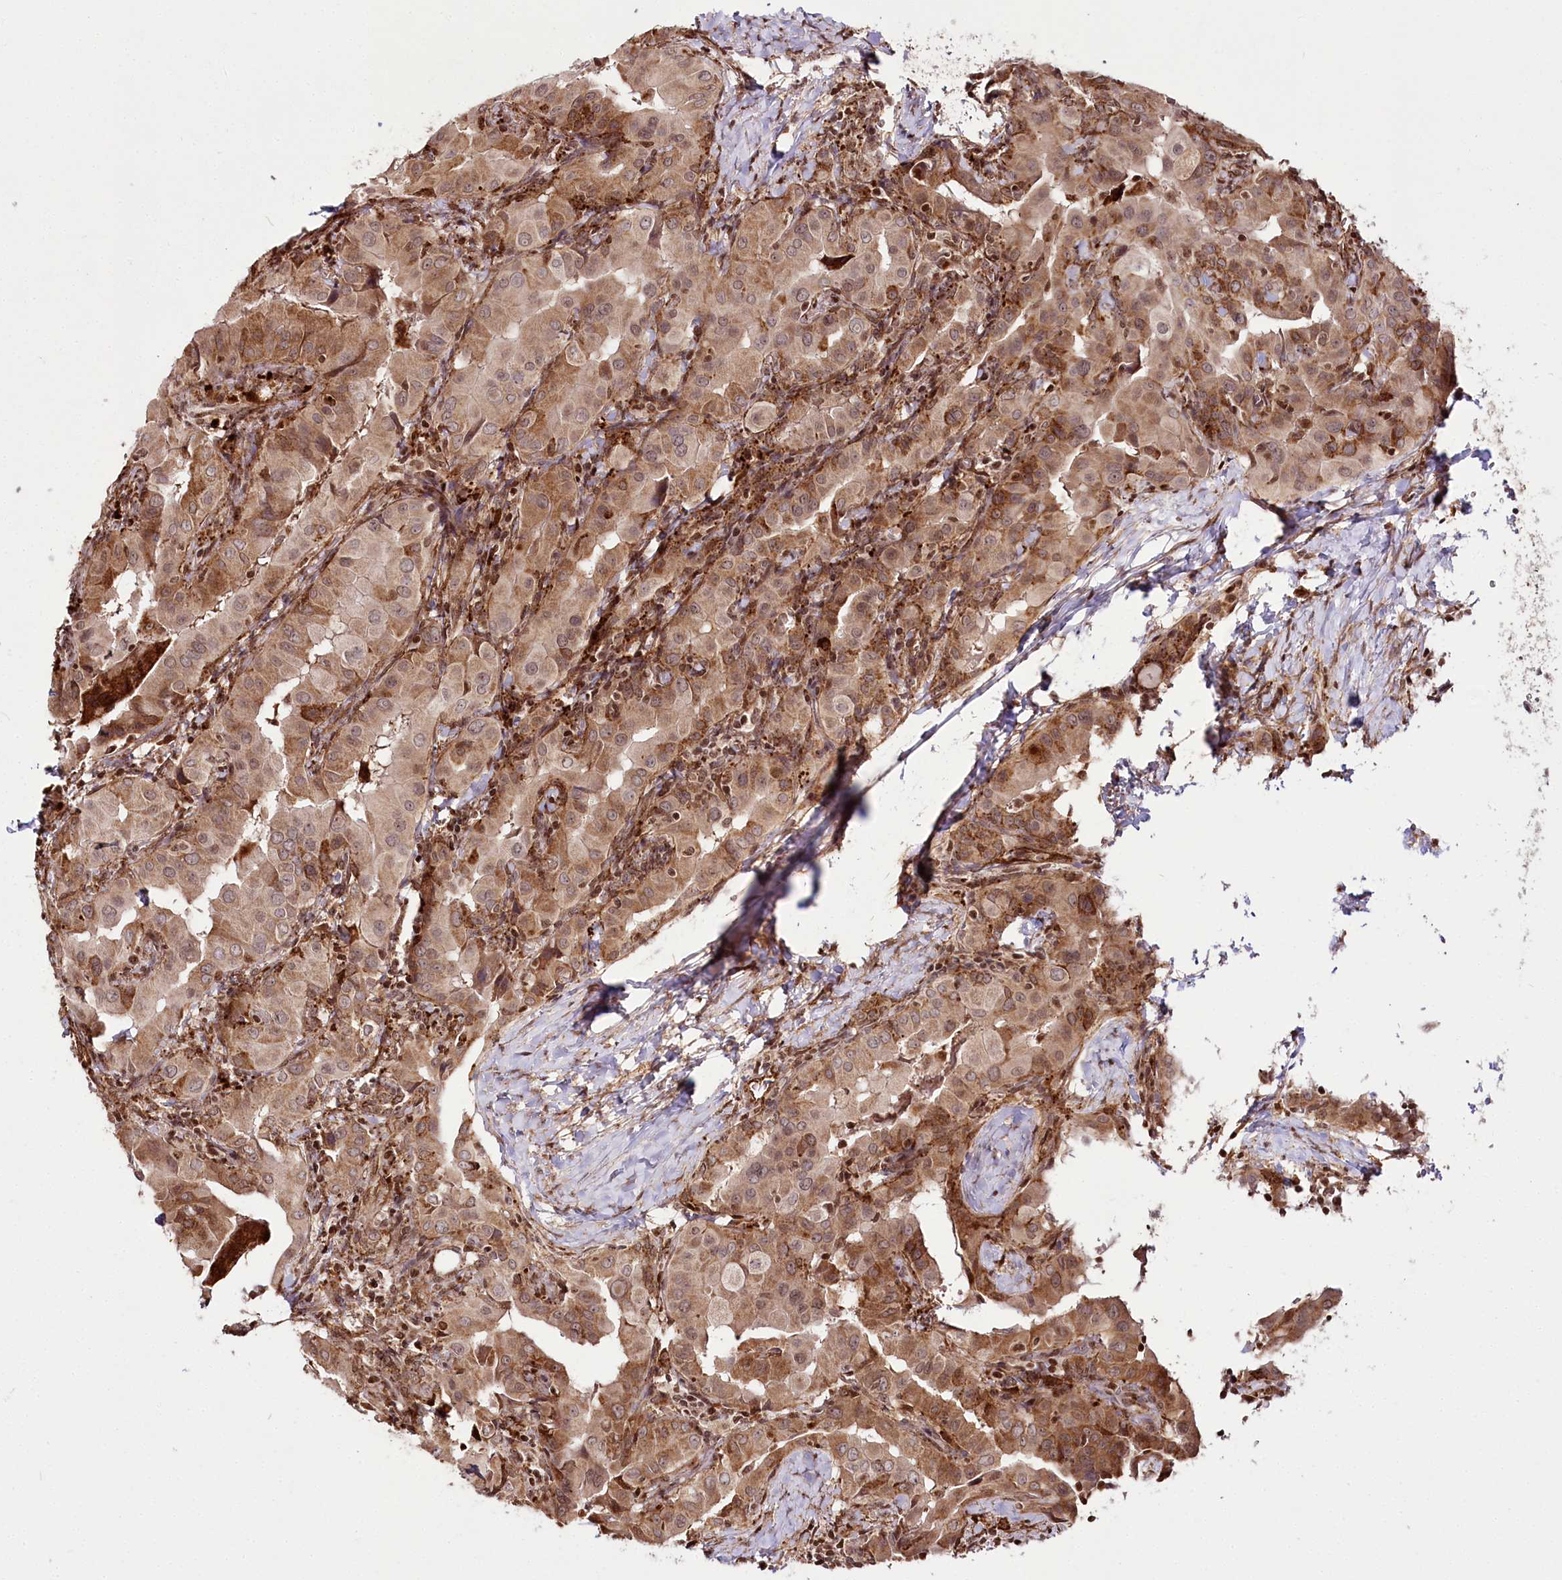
{"staining": {"intensity": "moderate", "quantity": ">75%", "location": "cytoplasmic/membranous,nuclear"}, "tissue": "thyroid cancer", "cell_type": "Tumor cells", "image_type": "cancer", "snomed": [{"axis": "morphology", "description": "Papillary adenocarcinoma, NOS"}, {"axis": "topography", "description": "Thyroid gland"}], "caption": "Protein expression analysis of papillary adenocarcinoma (thyroid) demonstrates moderate cytoplasmic/membranous and nuclear expression in about >75% of tumor cells. (DAB (3,3'-diaminobenzidine) IHC with brightfield microscopy, high magnification).", "gene": "HOXC8", "patient": {"sex": "male", "age": 33}}